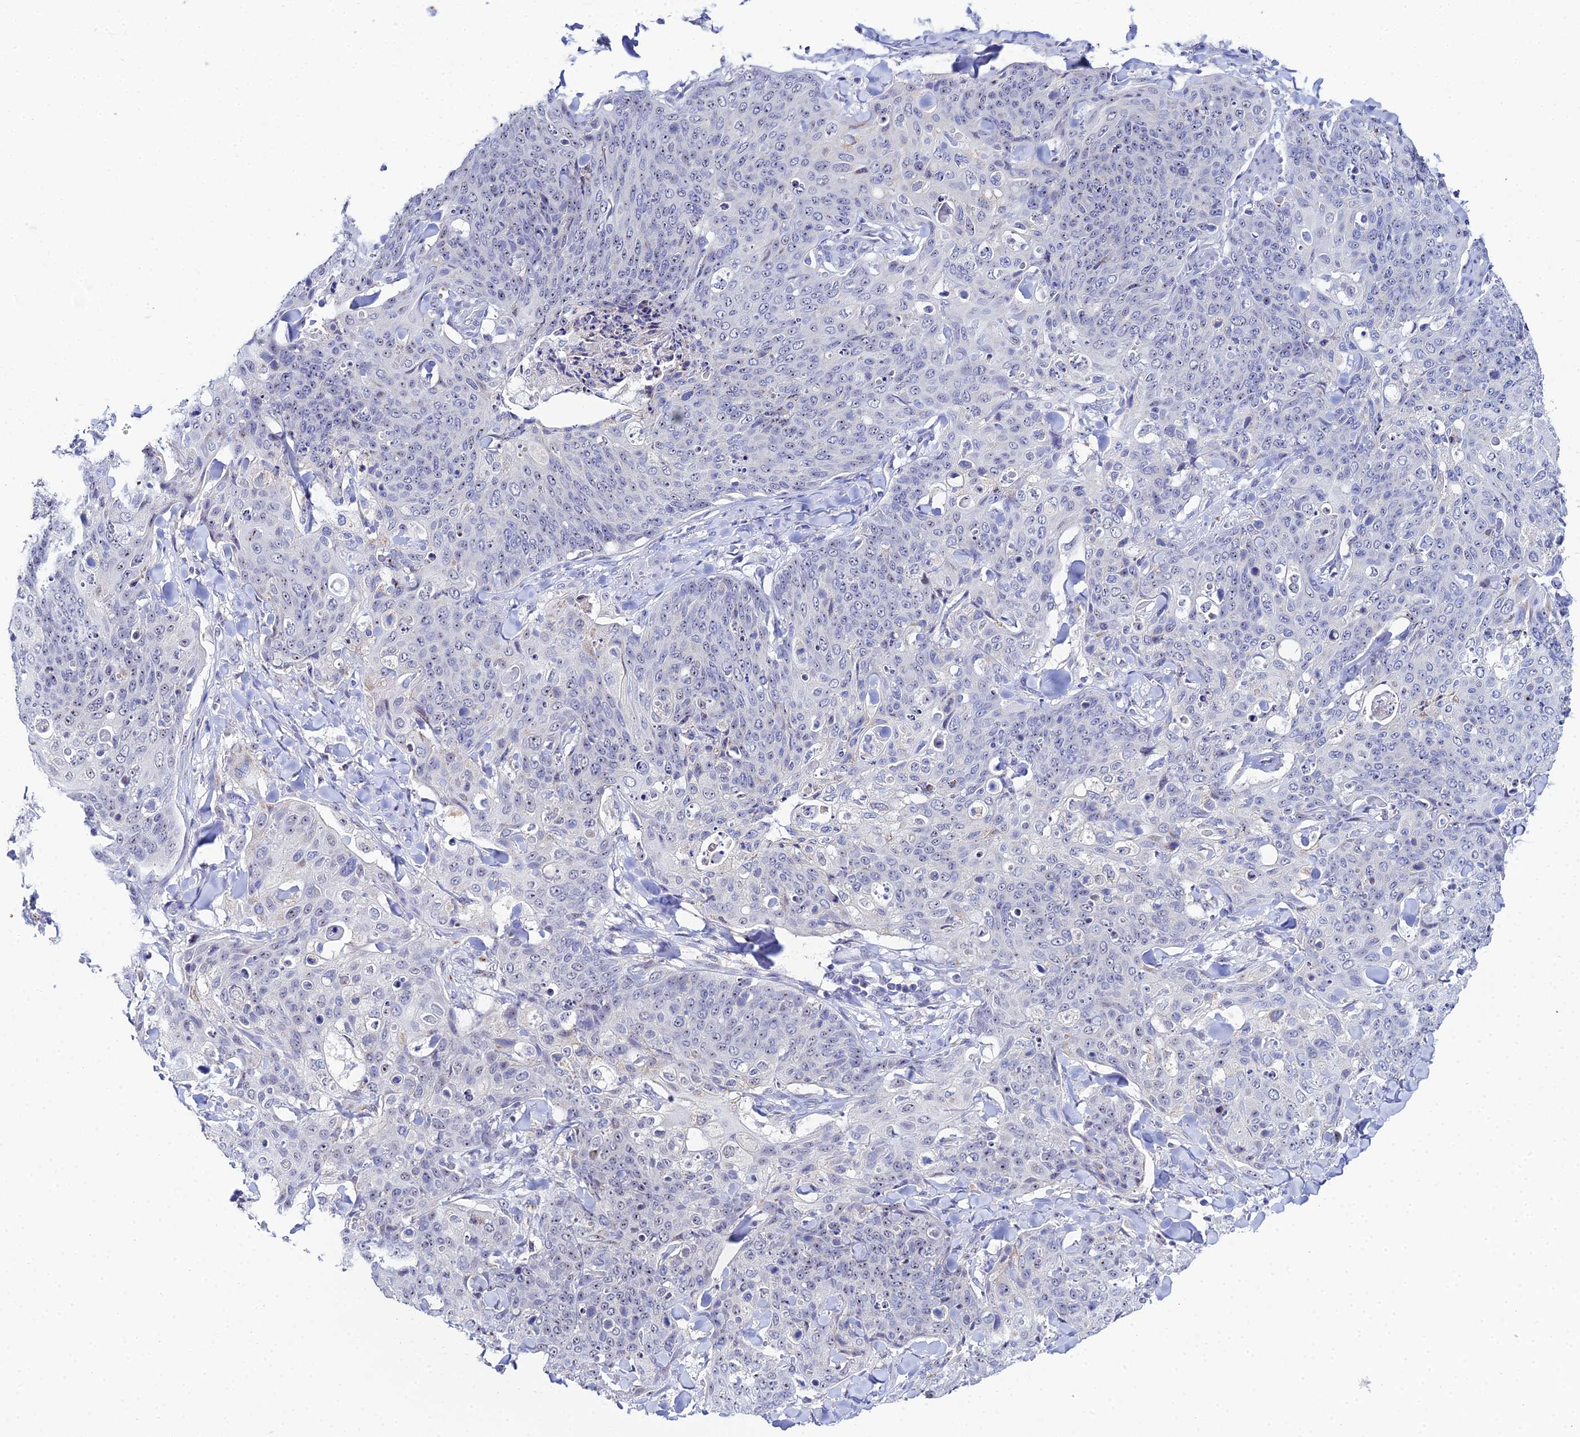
{"staining": {"intensity": "moderate", "quantity": "<25%", "location": "nuclear"}, "tissue": "skin cancer", "cell_type": "Tumor cells", "image_type": "cancer", "snomed": [{"axis": "morphology", "description": "Squamous cell carcinoma, NOS"}, {"axis": "topography", "description": "Skin"}, {"axis": "topography", "description": "Vulva"}], "caption": "Skin cancer was stained to show a protein in brown. There is low levels of moderate nuclear staining in approximately <25% of tumor cells.", "gene": "PLPP4", "patient": {"sex": "female", "age": 85}}